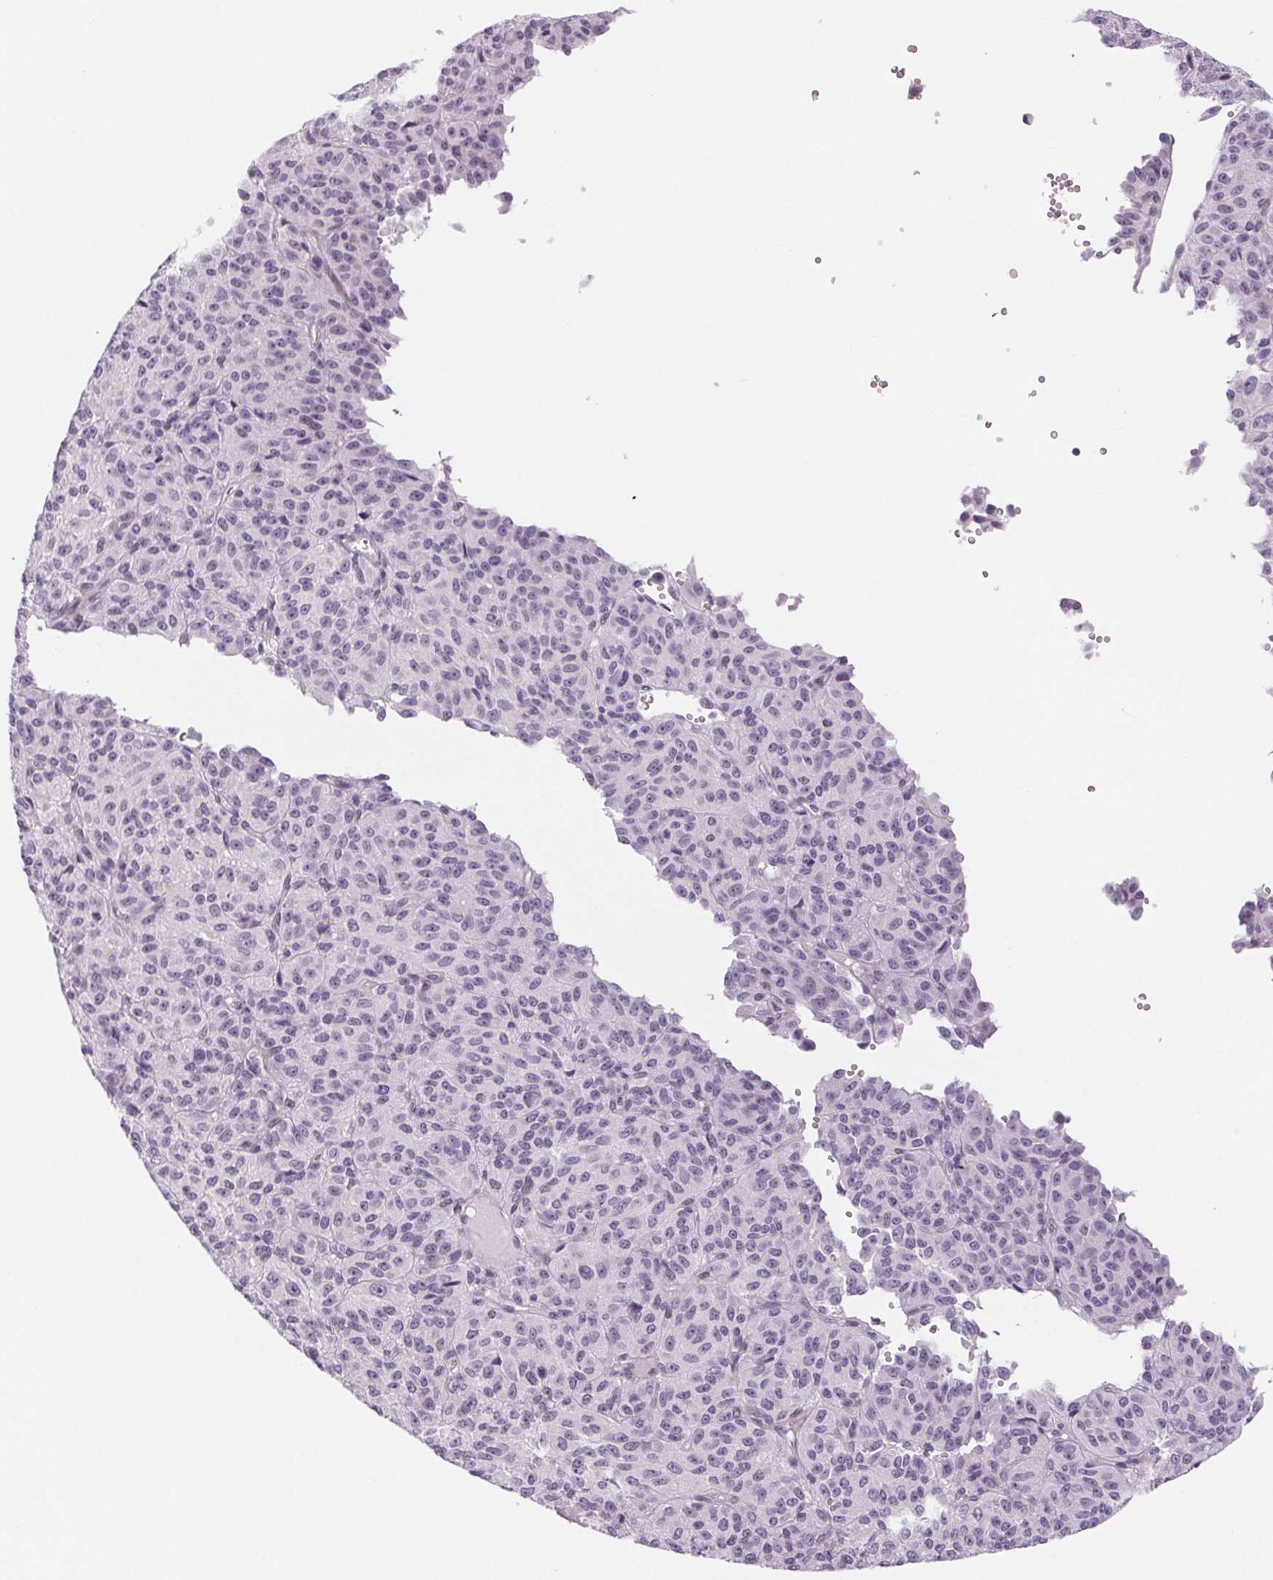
{"staining": {"intensity": "negative", "quantity": "none", "location": "none"}, "tissue": "melanoma", "cell_type": "Tumor cells", "image_type": "cancer", "snomed": [{"axis": "morphology", "description": "Malignant melanoma, Metastatic site"}, {"axis": "topography", "description": "Brain"}], "caption": "DAB immunohistochemical staining of melanoma shows no significant positivity in tumor cells.", "gene": "SLC6A19", "patient": {"sex": "female", "age": 56}}